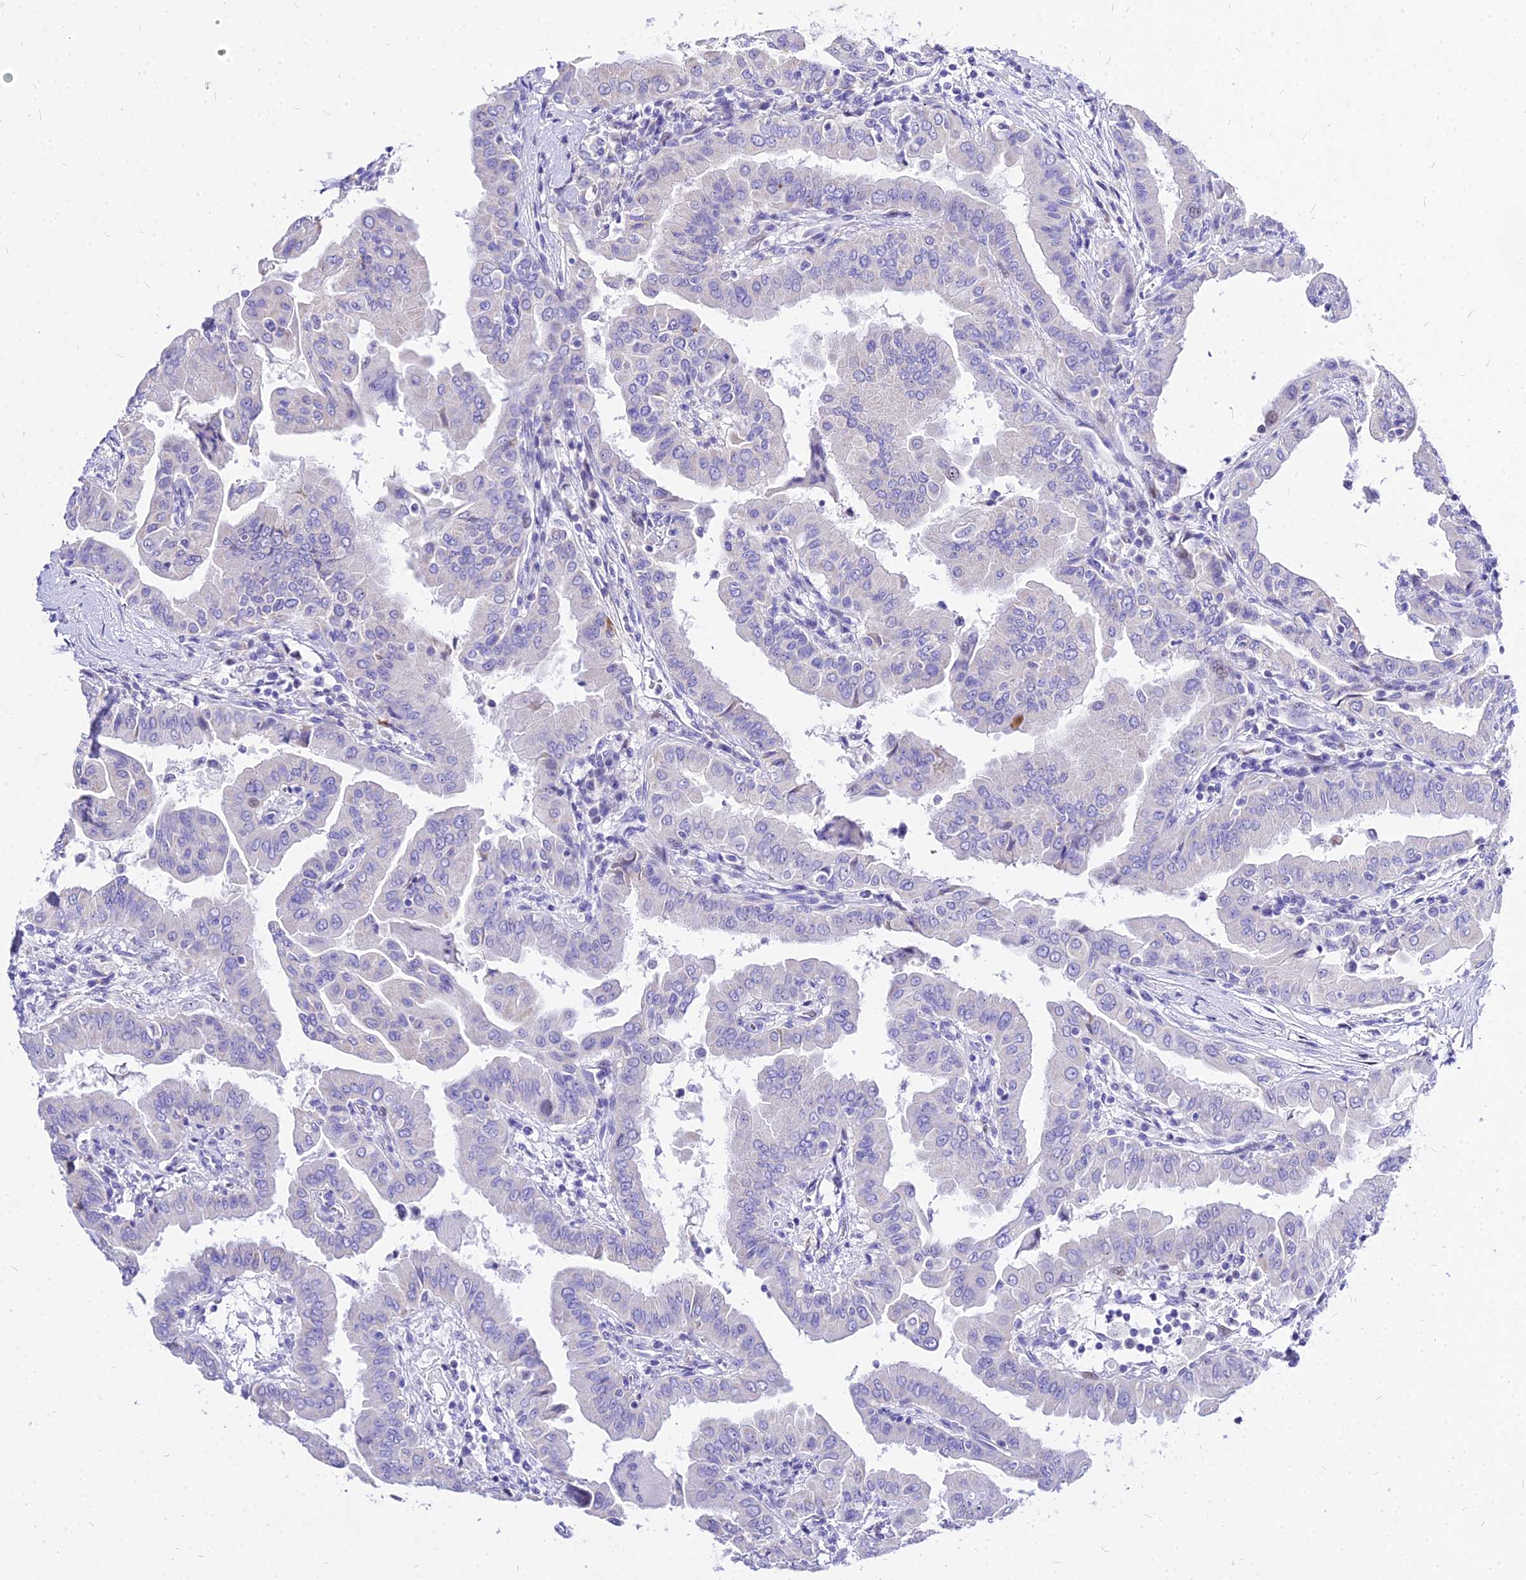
{"staining": {"intensity": "negative", "quantity": "none", "location": "none"}, "tissue": "thyroid cancer", "cell_type": "Tumor cells", "image_type": "cancer", "snomed": [{"axis": "morphology", "description": "Papillary adenocarcinoma, NOS"}, {"axis": "topography", "description": "Thyroid gland"}], "caption": "This histopathology image is of papillary adenocarcinoma (thyroid) stained with immunohistochemistry (IHC) to label a protein in brown with the nuclei are counter-stained blue. There is no expression in tumor cells.", "gene": "CARD18", "patient": {"sex": "male", "age": 33}}